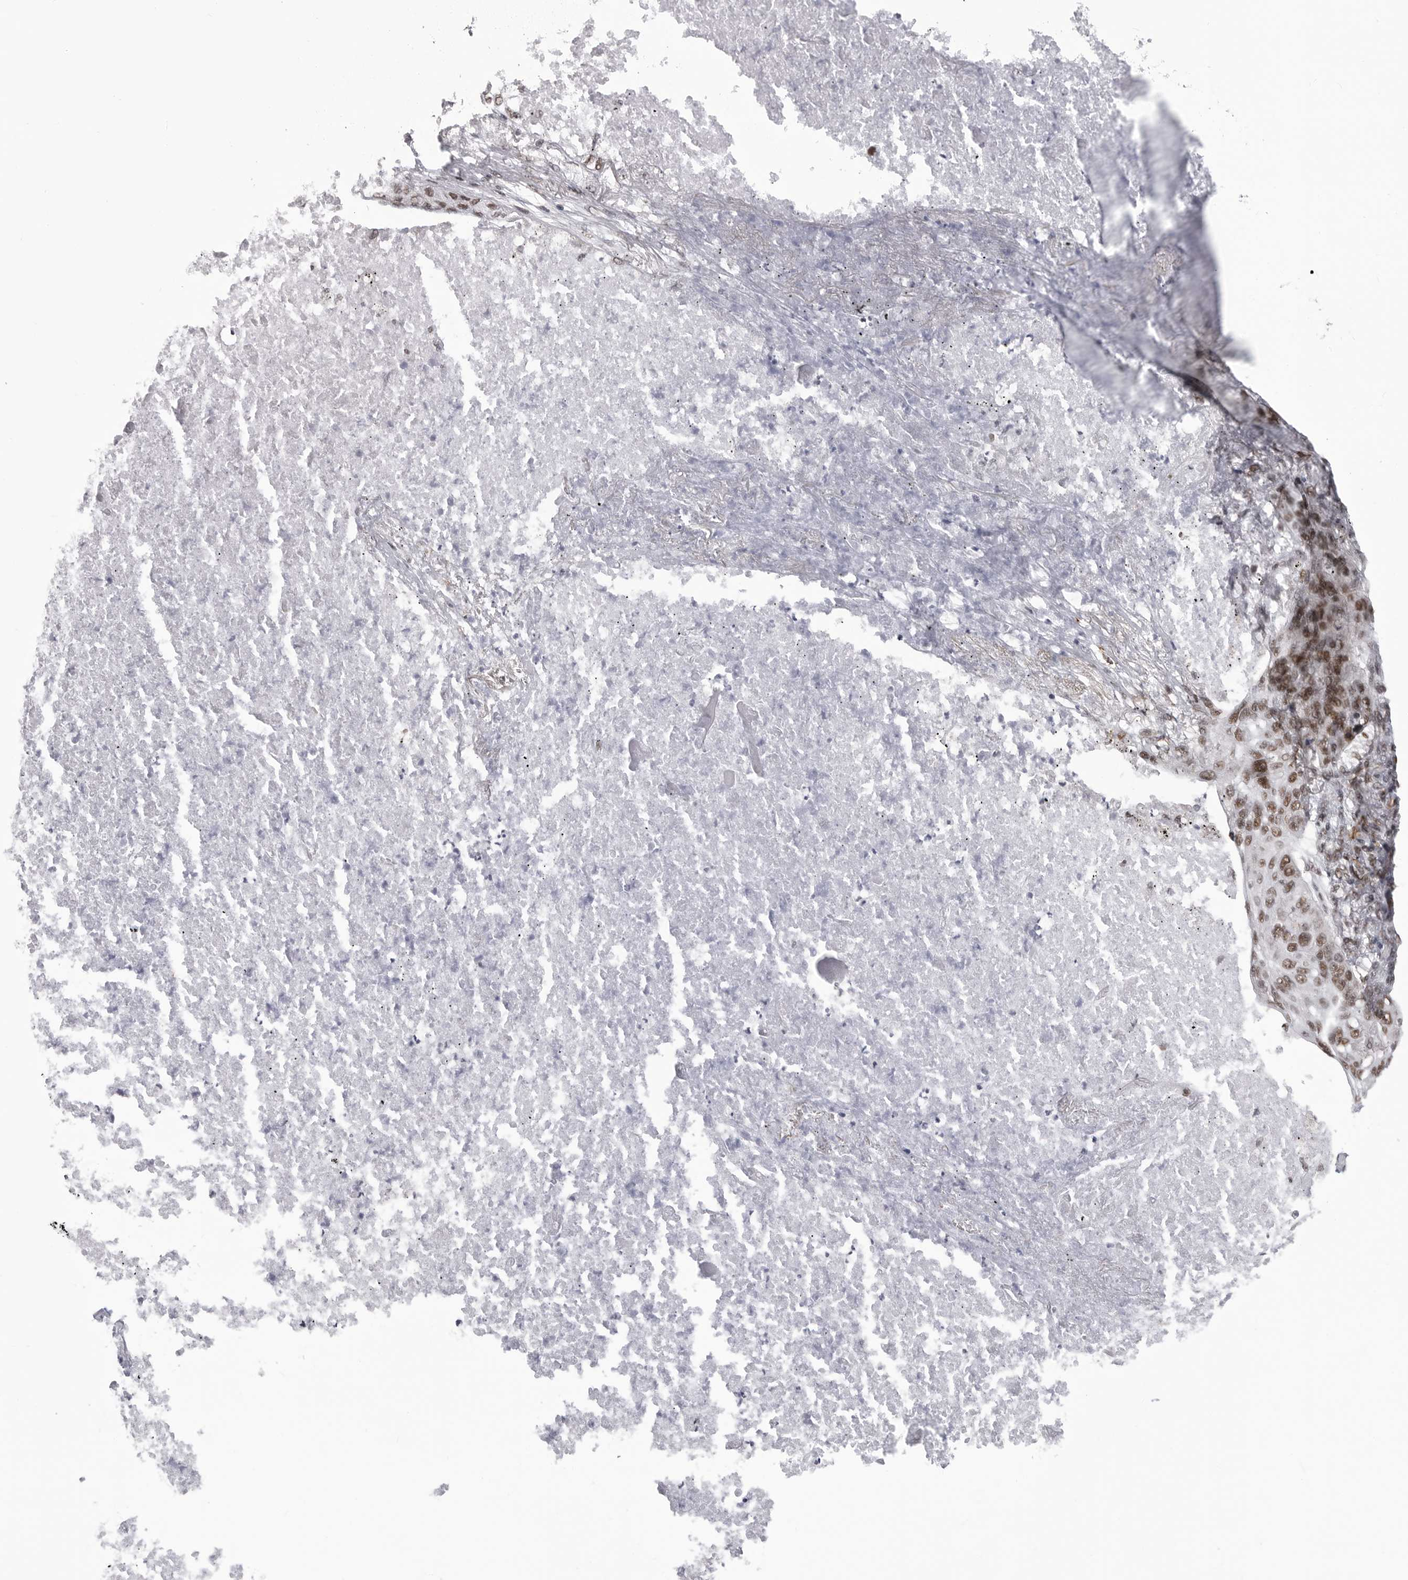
{"staining": {"intensity": "moderate", "quantity": ">75%", "location": "nuclear"}, "tissue": "lung cancer", "cell_type": "Tumor cells", "image_type": "cancer", "snomed": [{"axis": "morphology", "description": "Squamous cell carcinoma, NOS"}, {"axis": "topography", "description": "Lung"}], "caption": "The histopathology image shows immunohistochemical staining of lung cancer (squamous cell carcinoma). There is moderate nuclear positivity is seen in approximately >75% of tumor cells.", "gene": "RNF26", "patient": {"sex": "female", "age": 63}}